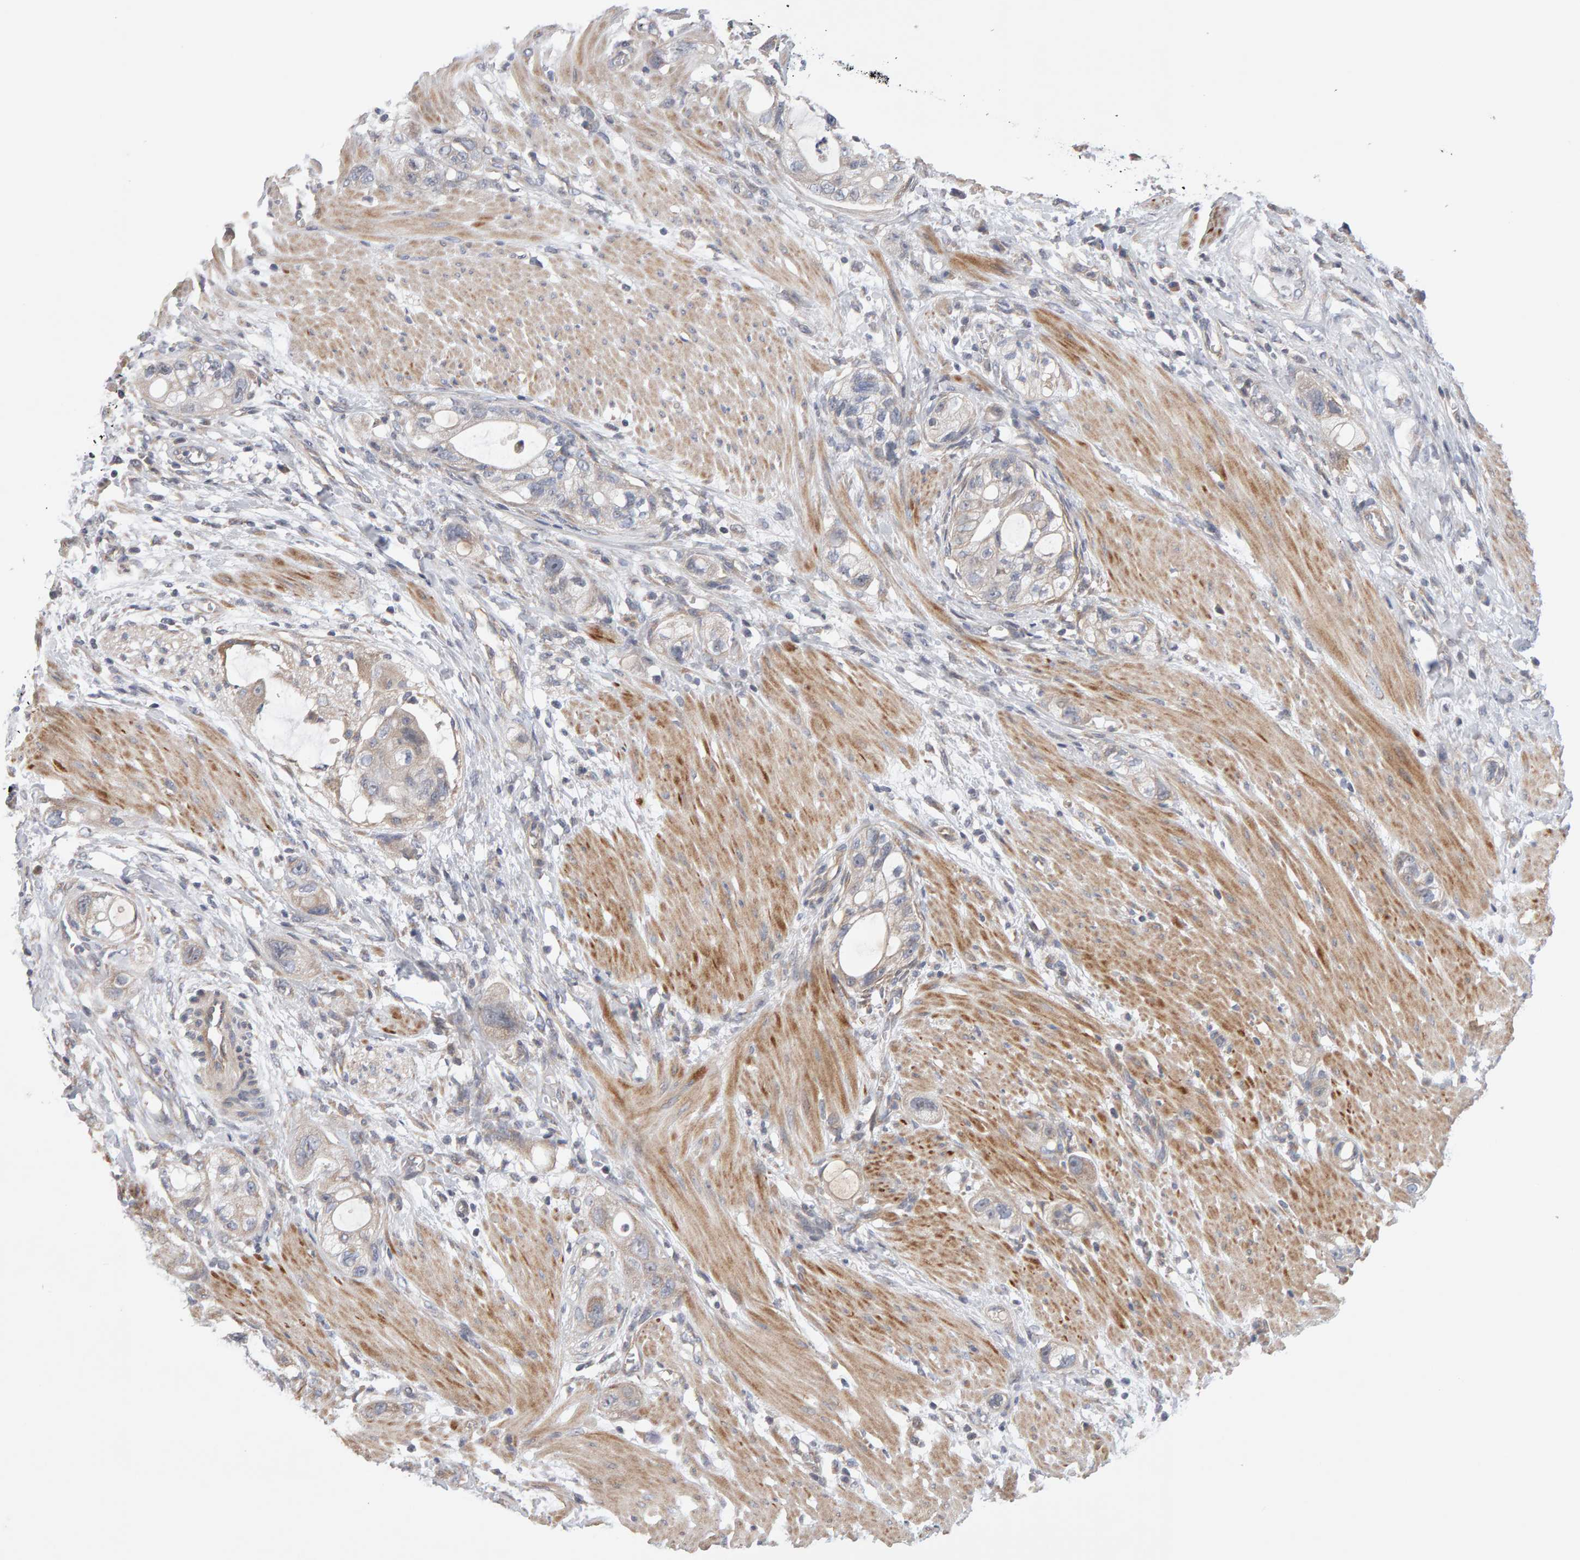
{"staining": {"intensity": "weak", "quantity": "<25%", "location": "cytoplasmic/membranous"}, "tissue": "stomach cancer", "cell_type": "Tumor cells", "image_type": "cancer", "snomed": [{"axis": "morphology", "description": "Adenocarcinoma, NOS"}, {"axis": "topography", "description": "Stomach"}, {"axis": "topography", "description": "Stomach, lower"}], "caption": "IHC image of neoplastic tissue: human adenocarcinoma (stomach) stained with DAB reveals no significant protein staining in tumor cells.", "gene": "LZTS1", "patient": {"sex": "female", "age": 48}}